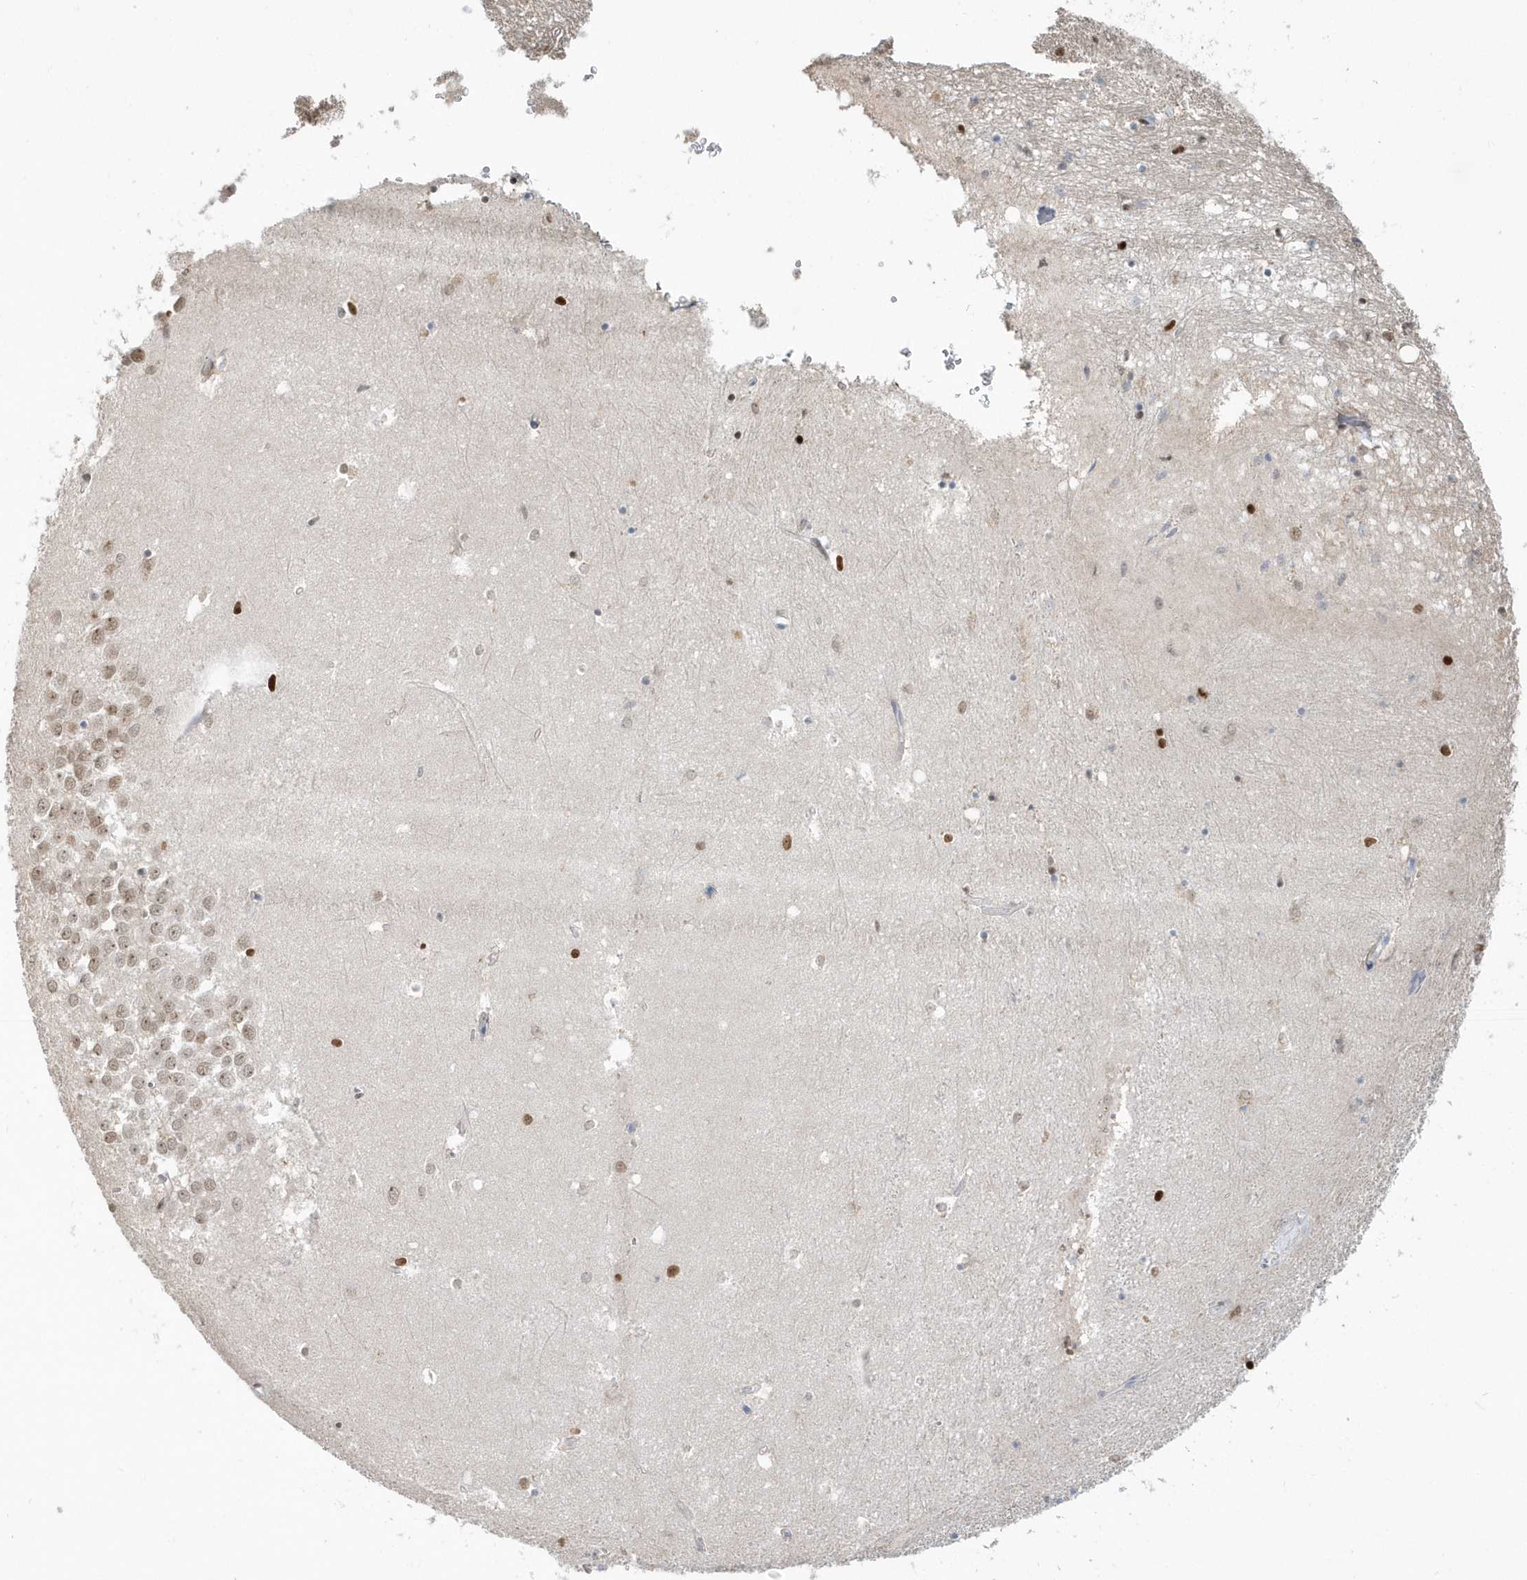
{"staining": {"intensity": "strong", "quantity": "<25%", "location": "nuclear"}, "tissue": "hippocampus", "cell_type": "Glial cells", "image_type": "normal", "snomed": [{"axis": "morphology", "description": "Normal tissue, NOS"}, {"axis": "topography", "description": "Hippocampus"}], "caption": "This photomicrograph displays benign hippocampus stained with immunohistochemistry to label a protein in brown. The nuclear of glial cells show strong positivity for the protein. Nuclei are counter-stained blue.", "gene": "MACROH2A2", "patient": {"sex": "female", "age": 64}}